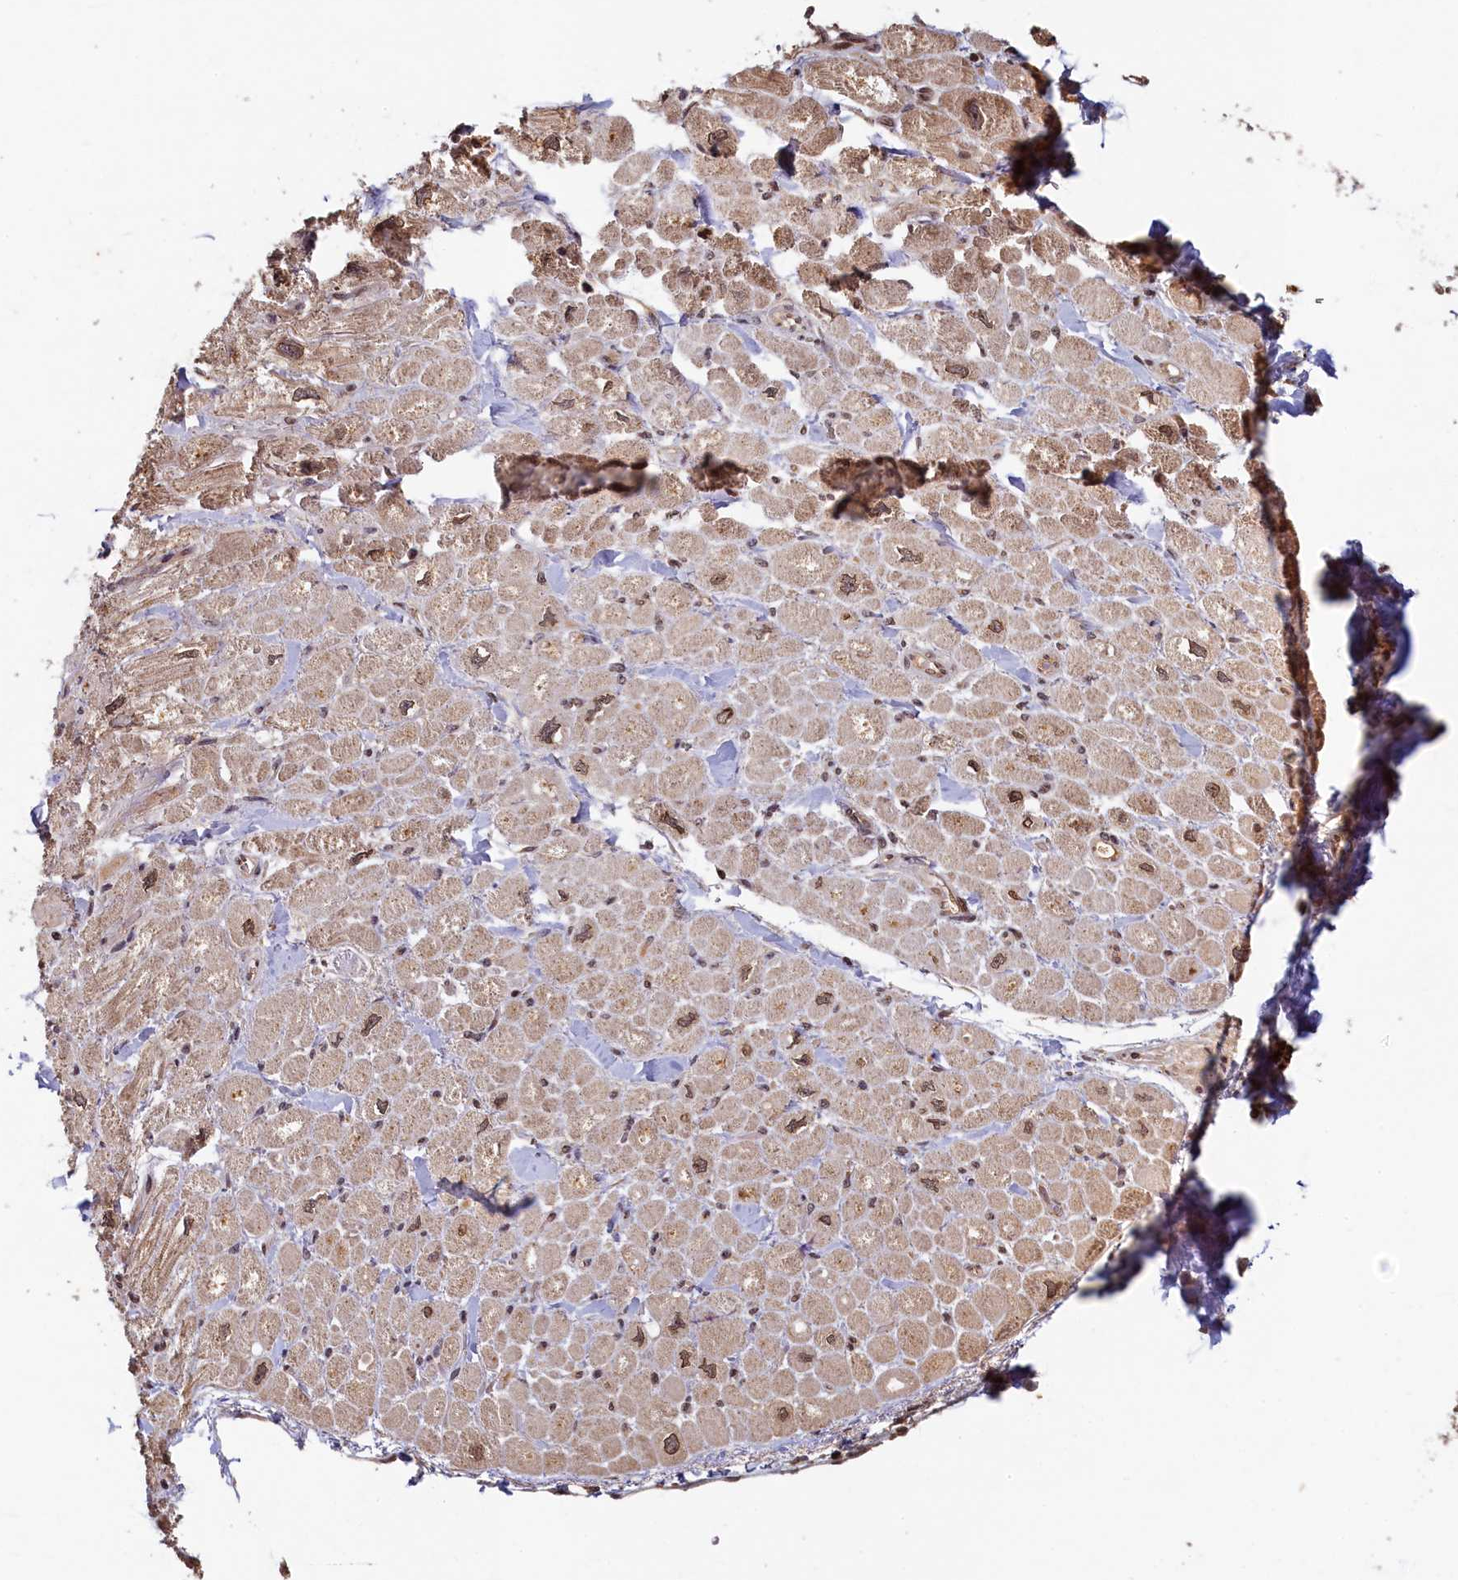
{"staining": {"intensity": "moderate", "quantity": "<25%", "location": "cytoplasmic/membranous,nuclear"}, "tissue": "heart muscle", "cell_type": "Cardiomyocytes", "image_type": "normal", "snomed": [{"axis": "morphology", "description": "Normal tissue, NOS"}, {"axis": "topography", "description": "Heart"}], "caption": "A high-resolution photomicrograph shows immunohistochemistry (IHC) staining of unremarkable heart muscle, which shows moderate cytoplasmic/membranous,nuclear expression in approximately <25% of cardiomyocytes.", "gene": "CKAP2L", "patient": {"sex": "male", "age": 65}}